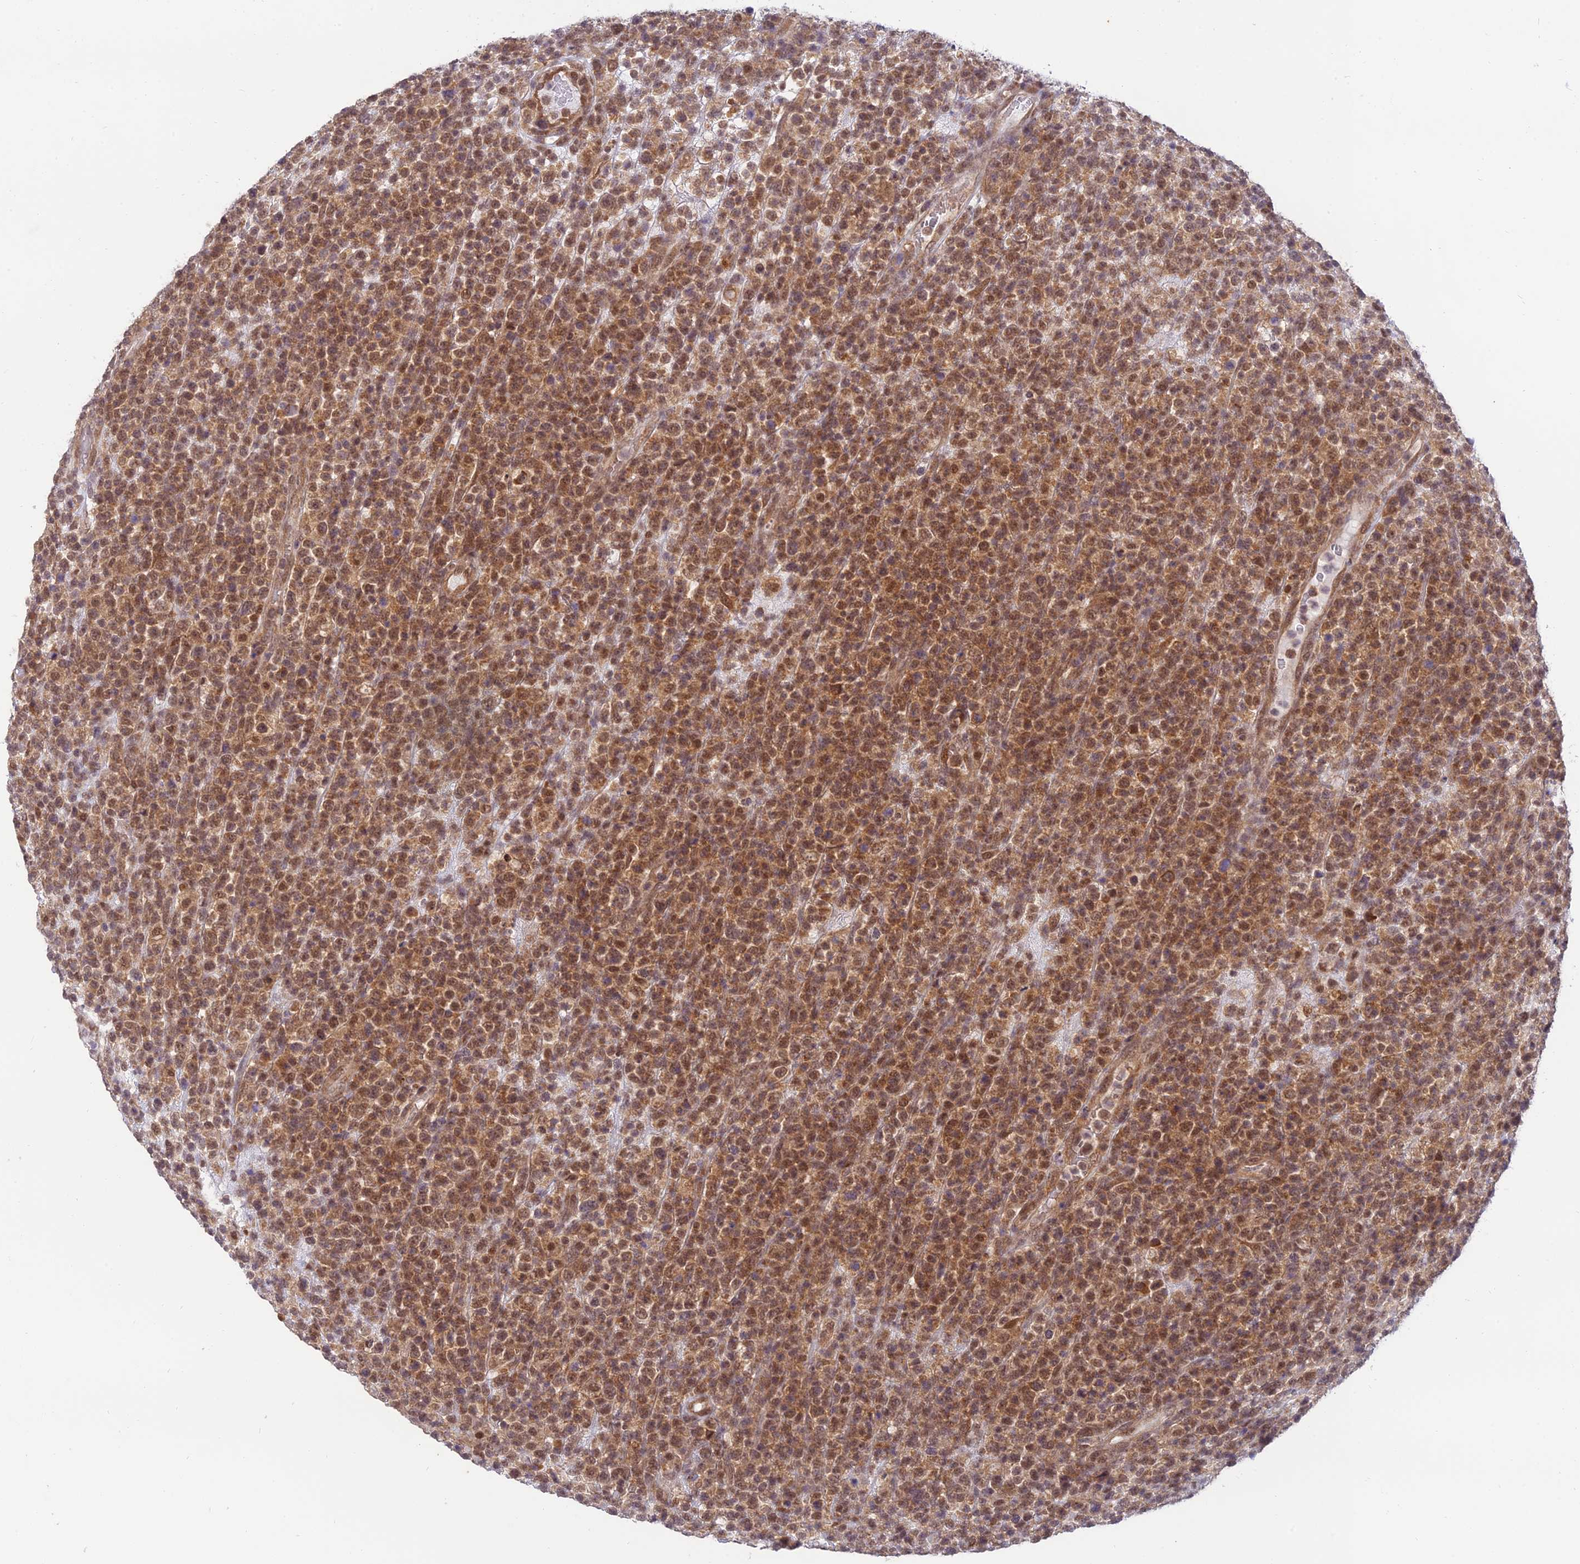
{"staining": {"intensity": "moderate", "quantity": ">75%", "location": "cytoplasmic/membranous,nuclear"}, "tissue": "lymphoma", "cell_type": "Tumor cells", "image_type": "cancer", "snomed": [{"axis": "morphology", "description": "Malignant lymphoma, non-Hodgkin's type, High grade"}, {"axis": "topography", "description": "Colon"}], "caption": "Lymphoma stained with immunohistochemistry (IHC) exhibits moderate cytoplasmic/membranous and nuclear expression in about >75% of tumor cells.", "gene": "SKIC8", "patient": {"sex": "female", "age": 53}}